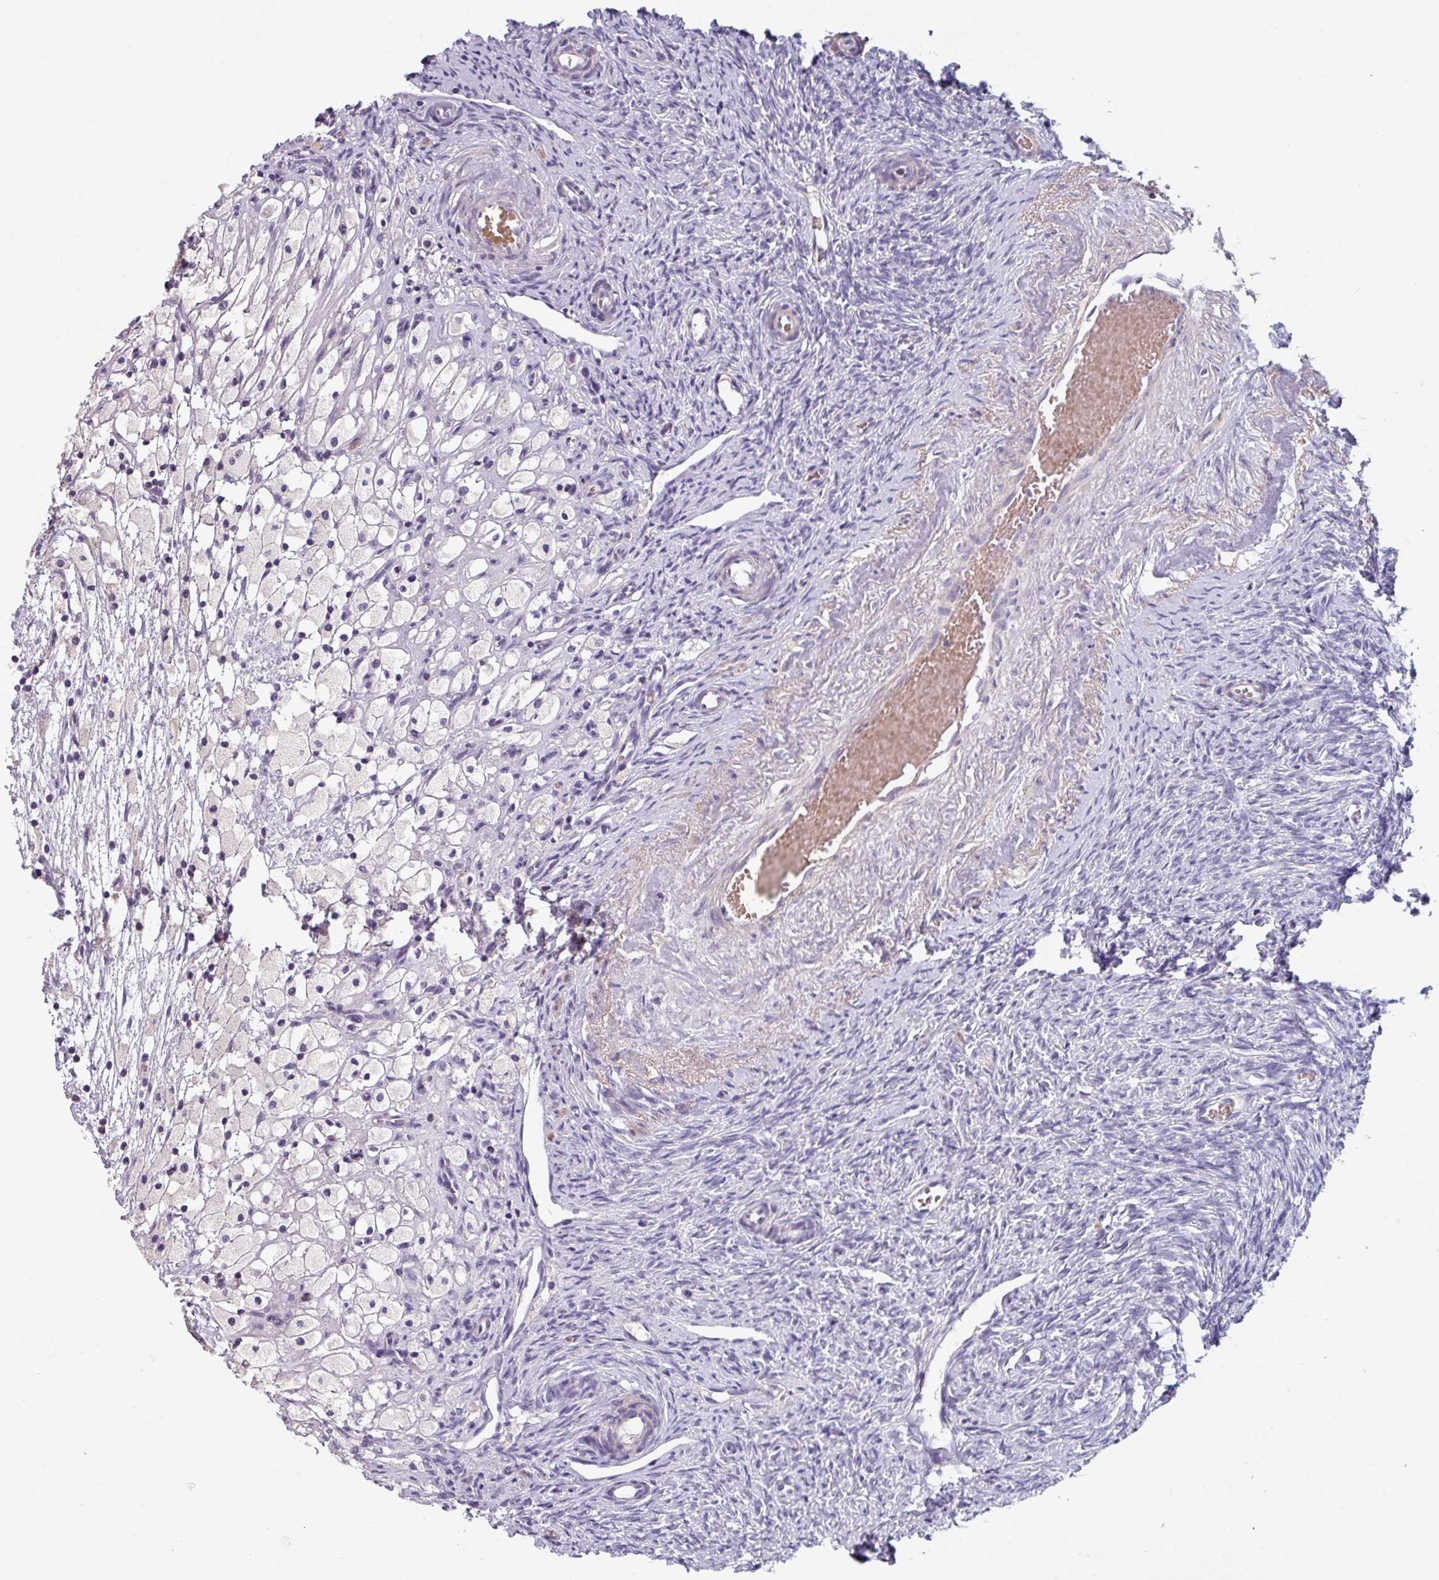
{"staining": {"intensity": "negative", "quantity": "none", "location": "none"}, "tissue": "ovary", "cell_type": "Follicle cells", "image_type": "normal", "snomed": [{"axis": "morphology", "description": "Normal tissue, NOS"}, {"axis": "topography", "description": "Ovary"}], "caption": "IHC micrograph of normal ovary: human ovary stained with DAB (3,3'-diaminobenzidine) displays no significant protein staining in follicle cells. The staining was performed using DAB to visualize the protein expression in brown, while the nuclei were stained in blue with hematoxylin (Magnification: 20x).", "gene": "TMEM132A", "patient": {"sex": "female", "age": 51}}